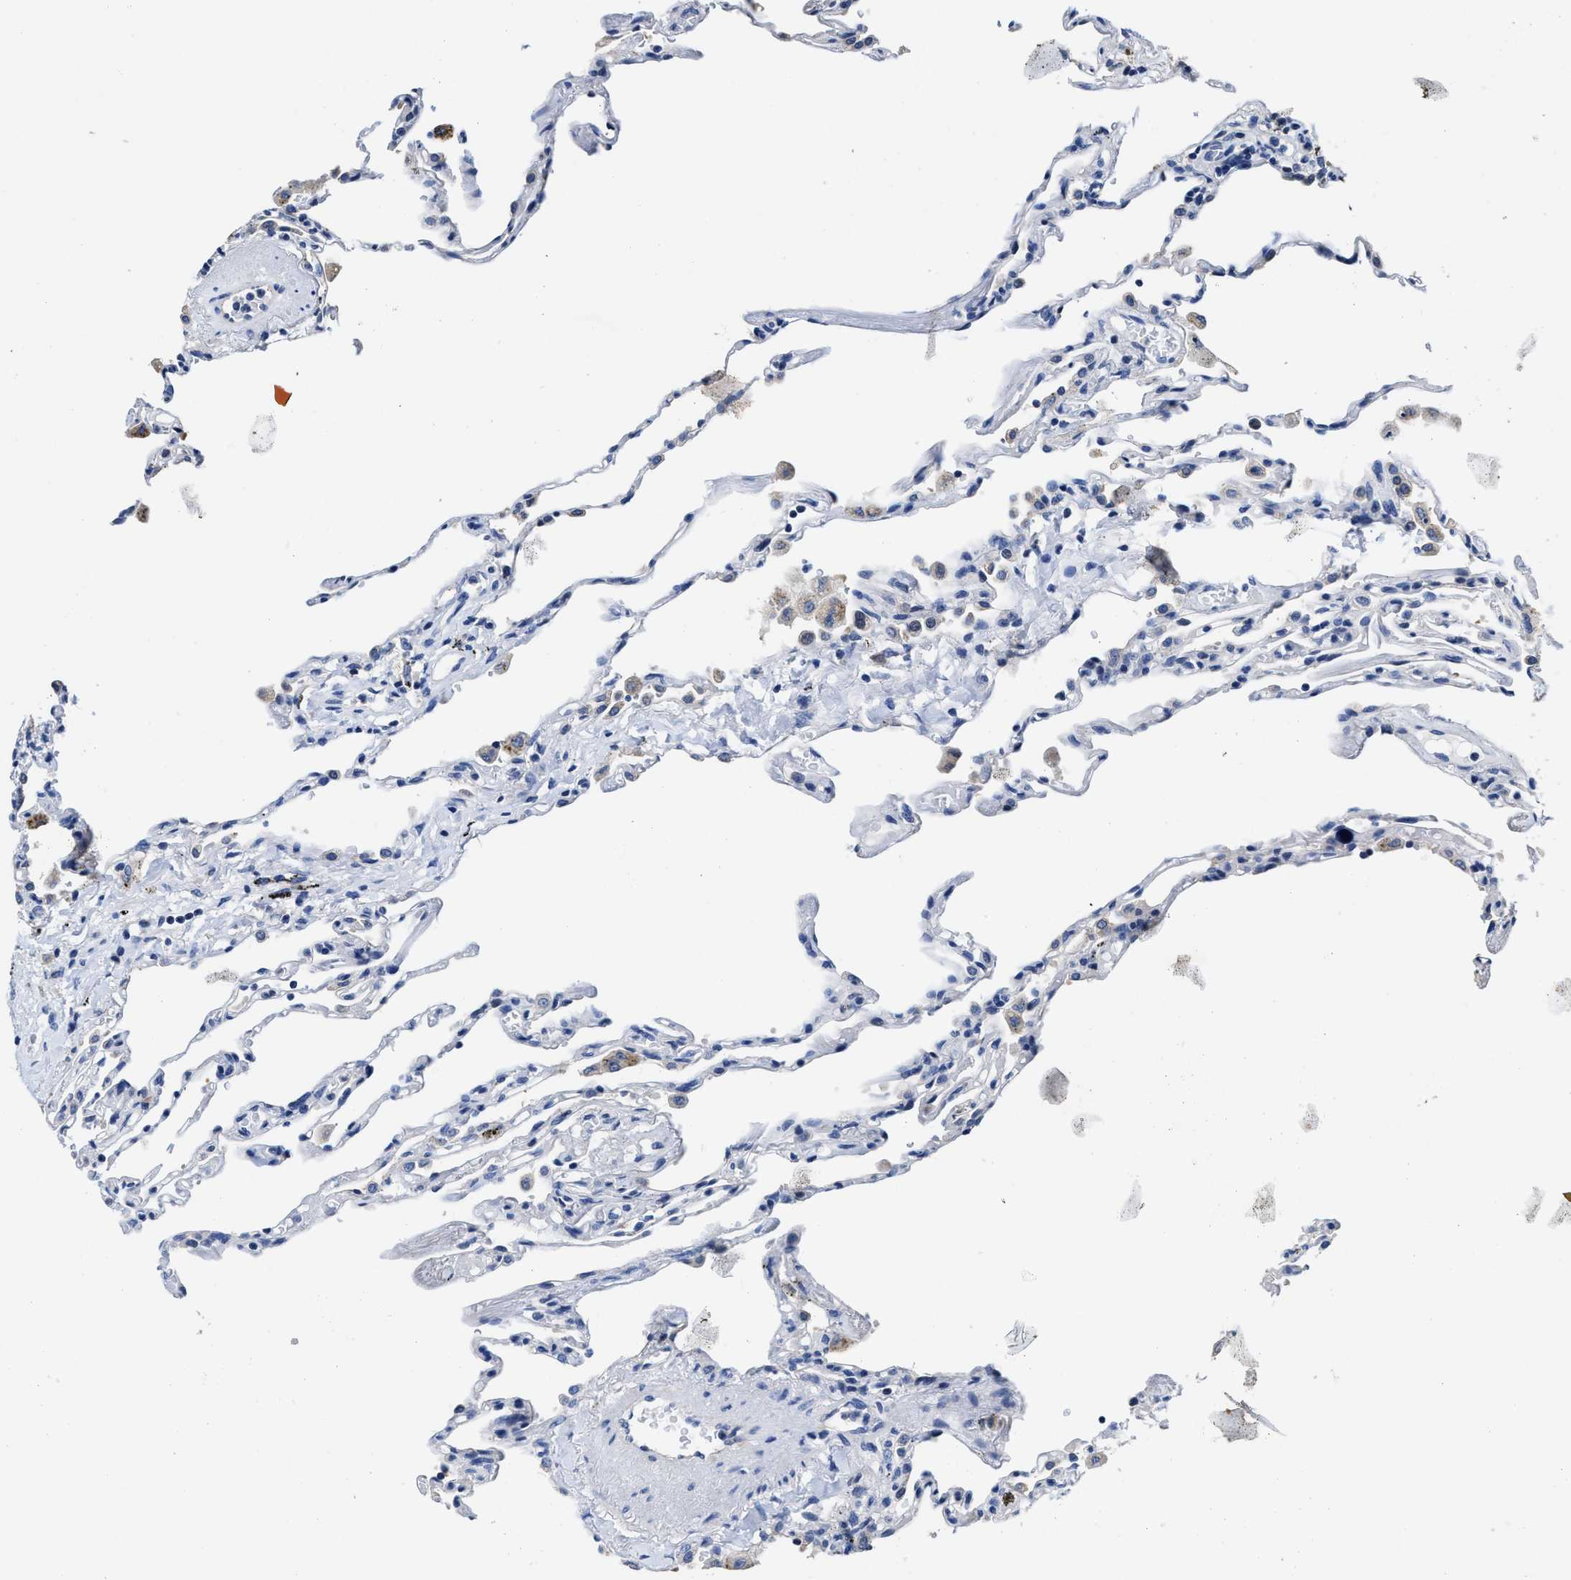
{"staining": {"intensity": "negative", "quantity": "none", "location": "none"}, "tissue": "lung", "cell_type": "Alveolar cells", "image_type": "normal", "snomed": [{"axis": "morphology", "description": "Normal tissue, NOS"}, {"axis": "topography", "description": "Lung"}], "caption": "Immunohistochemistry (IHC) micrograph of normal lung: human lung stained with DAB exhibits no significant protein staining in alveolar cells. The staining was performed using DAB (3,3'-diaminobenzidine) to visualize the protein expression in brown, while the nuclei were stained in blue with hematoxylin (Magnification: 20x).", "gene": "HOOK1", "patient": {"sex": "male", "age": 59}}